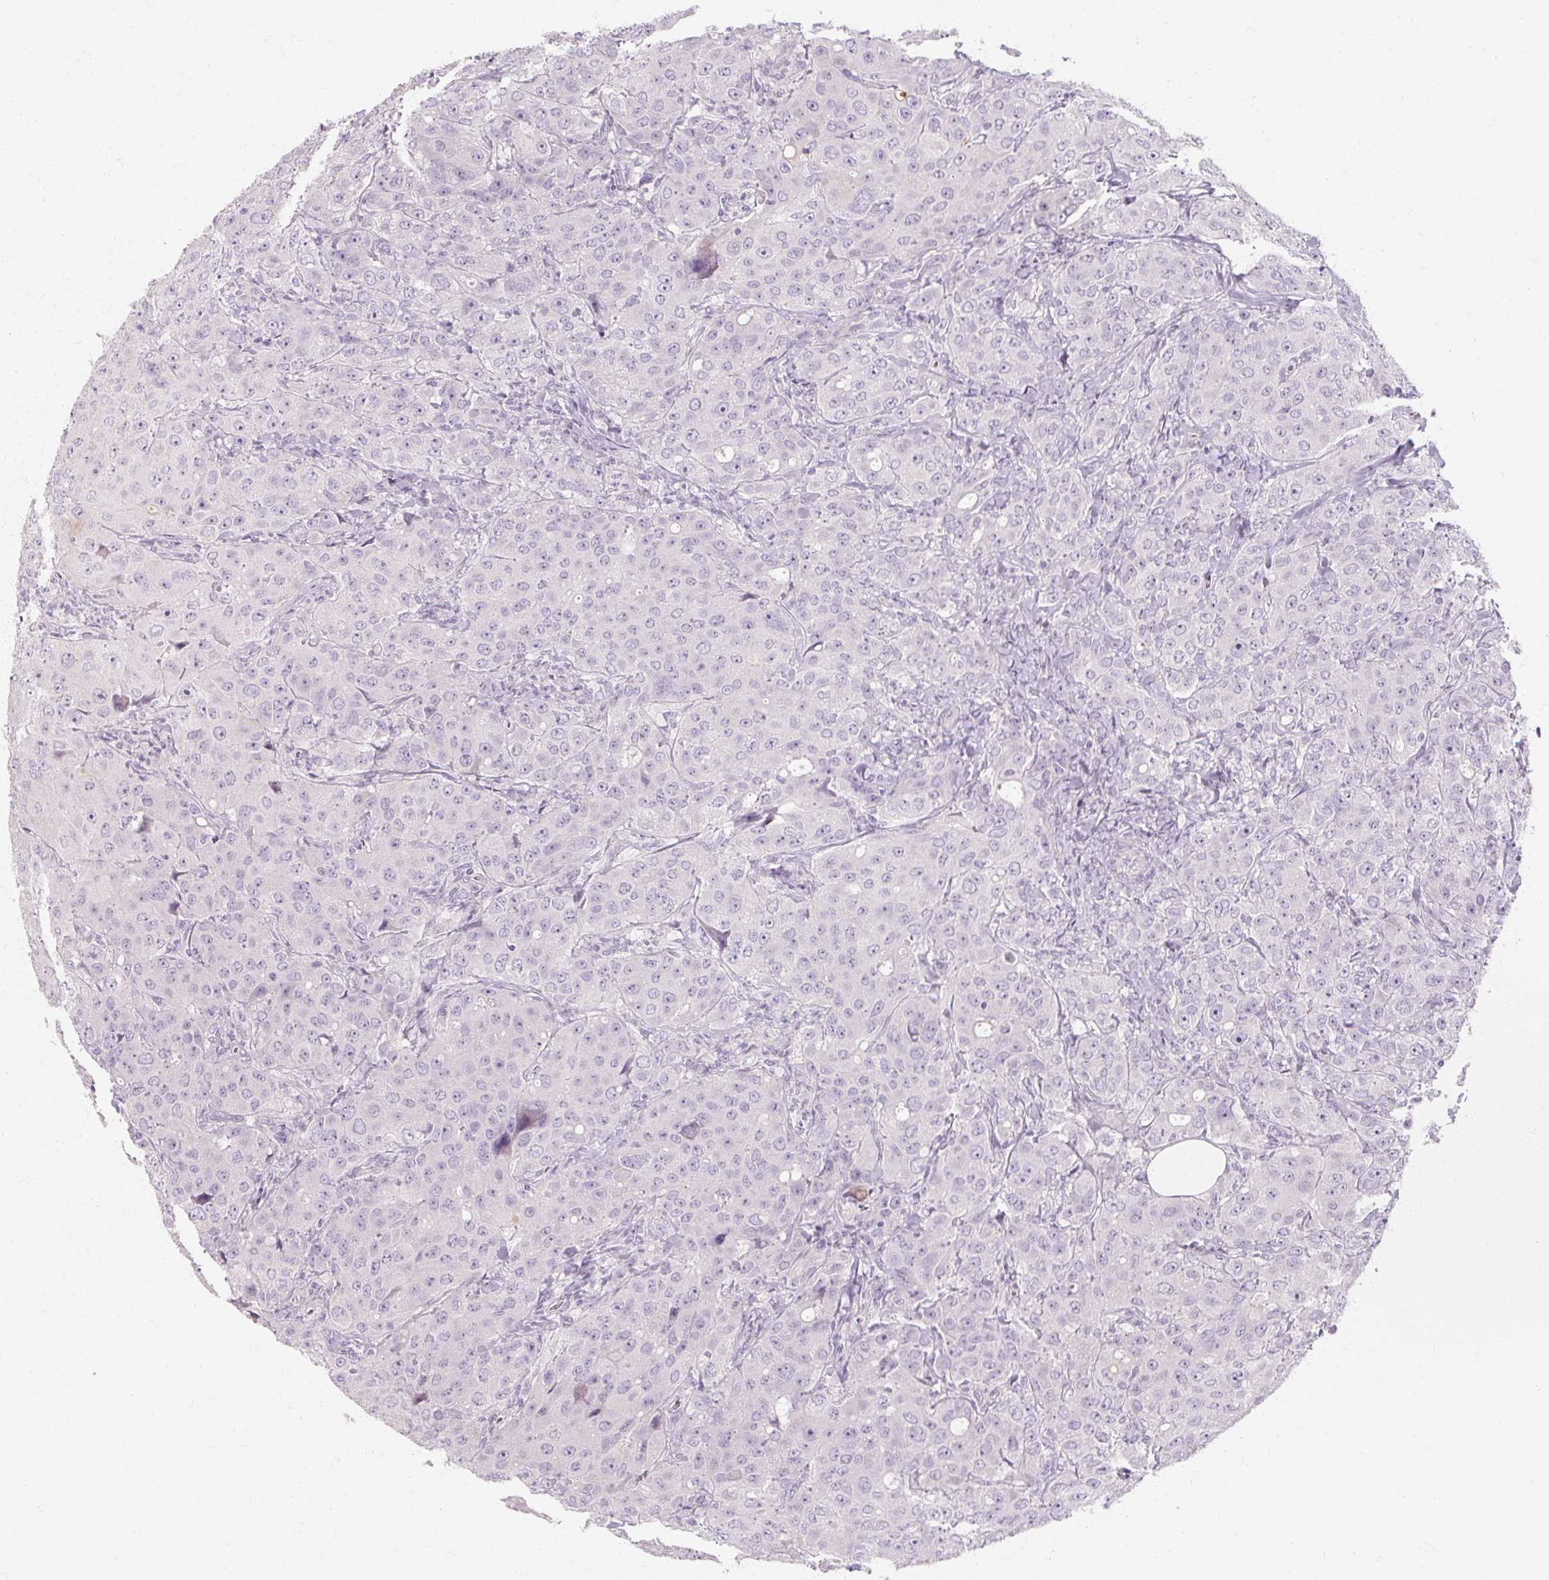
{"staining": {"intensity": "negative", "quantity": "none", "location": "none"}, "tissue": "breast cancer", "cell_type": "Tumor cells", "image_type": "cancer", "snomed": [{"axis": "morphology", "description": "Duct carcinoma"}, {"axis": "topography", "description": "Breast"}], "caption": "The micrograph demonstrates no significant expression in tumor cells of breast cancer (intraductal carcinoma). (DAB immunohistochemistry (IHC) visualized using brightfield microscopy, high magnification).", "gene": "NFE2L3", "patient": {"sex": "female", "age": 43}}